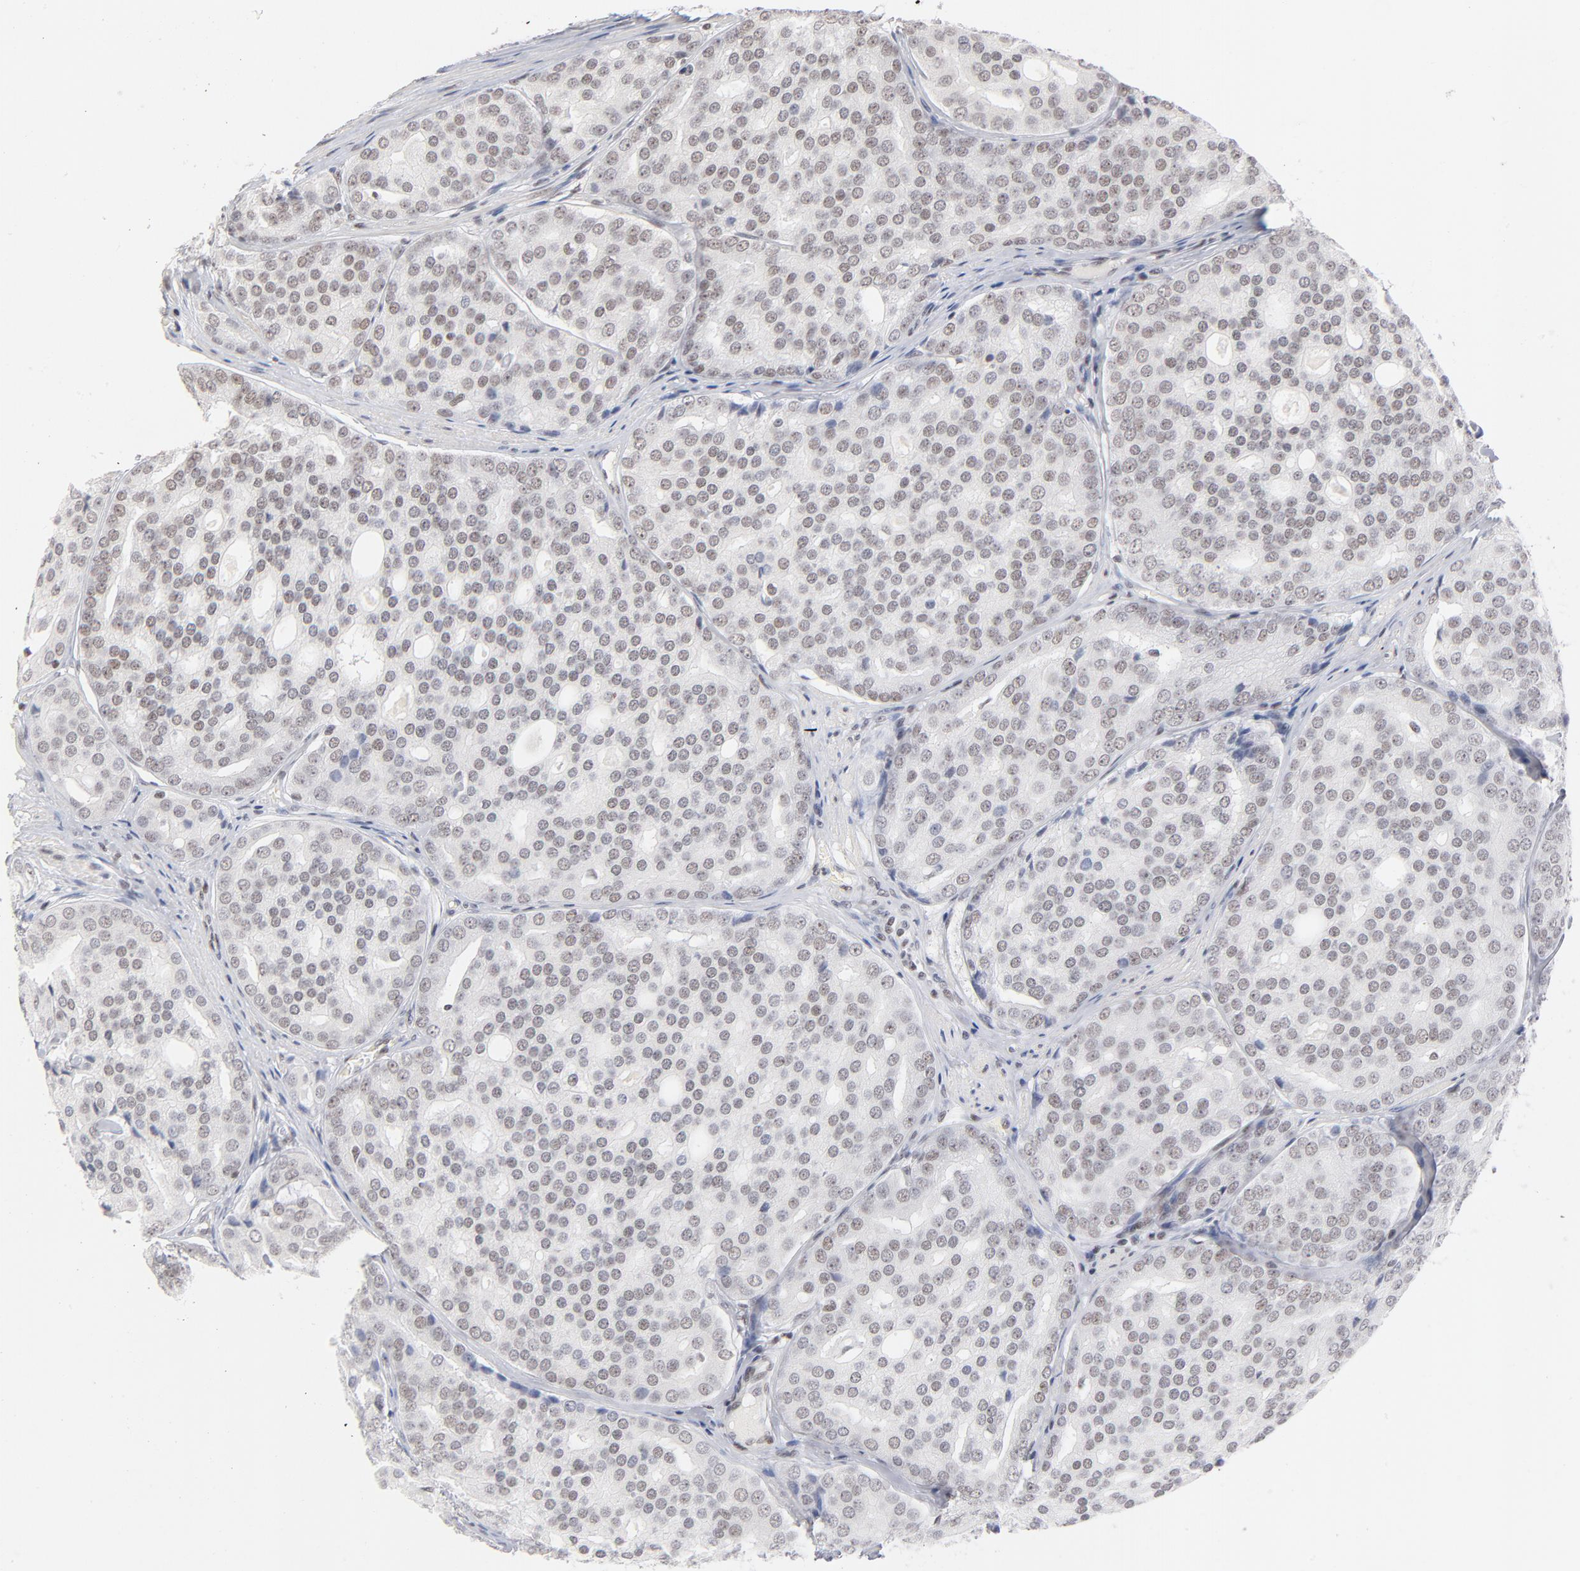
{"staining": {"intensity": "negative", "quantity": "none", "location": "none"}, "tissue": "prostate cancer", "cell_type": "Tumor cells", "image_type": "cancer", "snomed": [{"axis": "morphology", "description": "Adenocarcinoma, High grade"}, {"axis": "topography", "description": "Prostate"}], "caption": "Prostate adenocarcinoma (high-grade) was stained to show a protein in brown. There is no significant positivity in tumor cells. (DAB (3,3'-diaminobenzidine) immunohistochemistry (IHC) visualized using brightfield microscopy, high magnification).", "gene": "ZNF143", "patient": {"sex": "male", "age": 64}}